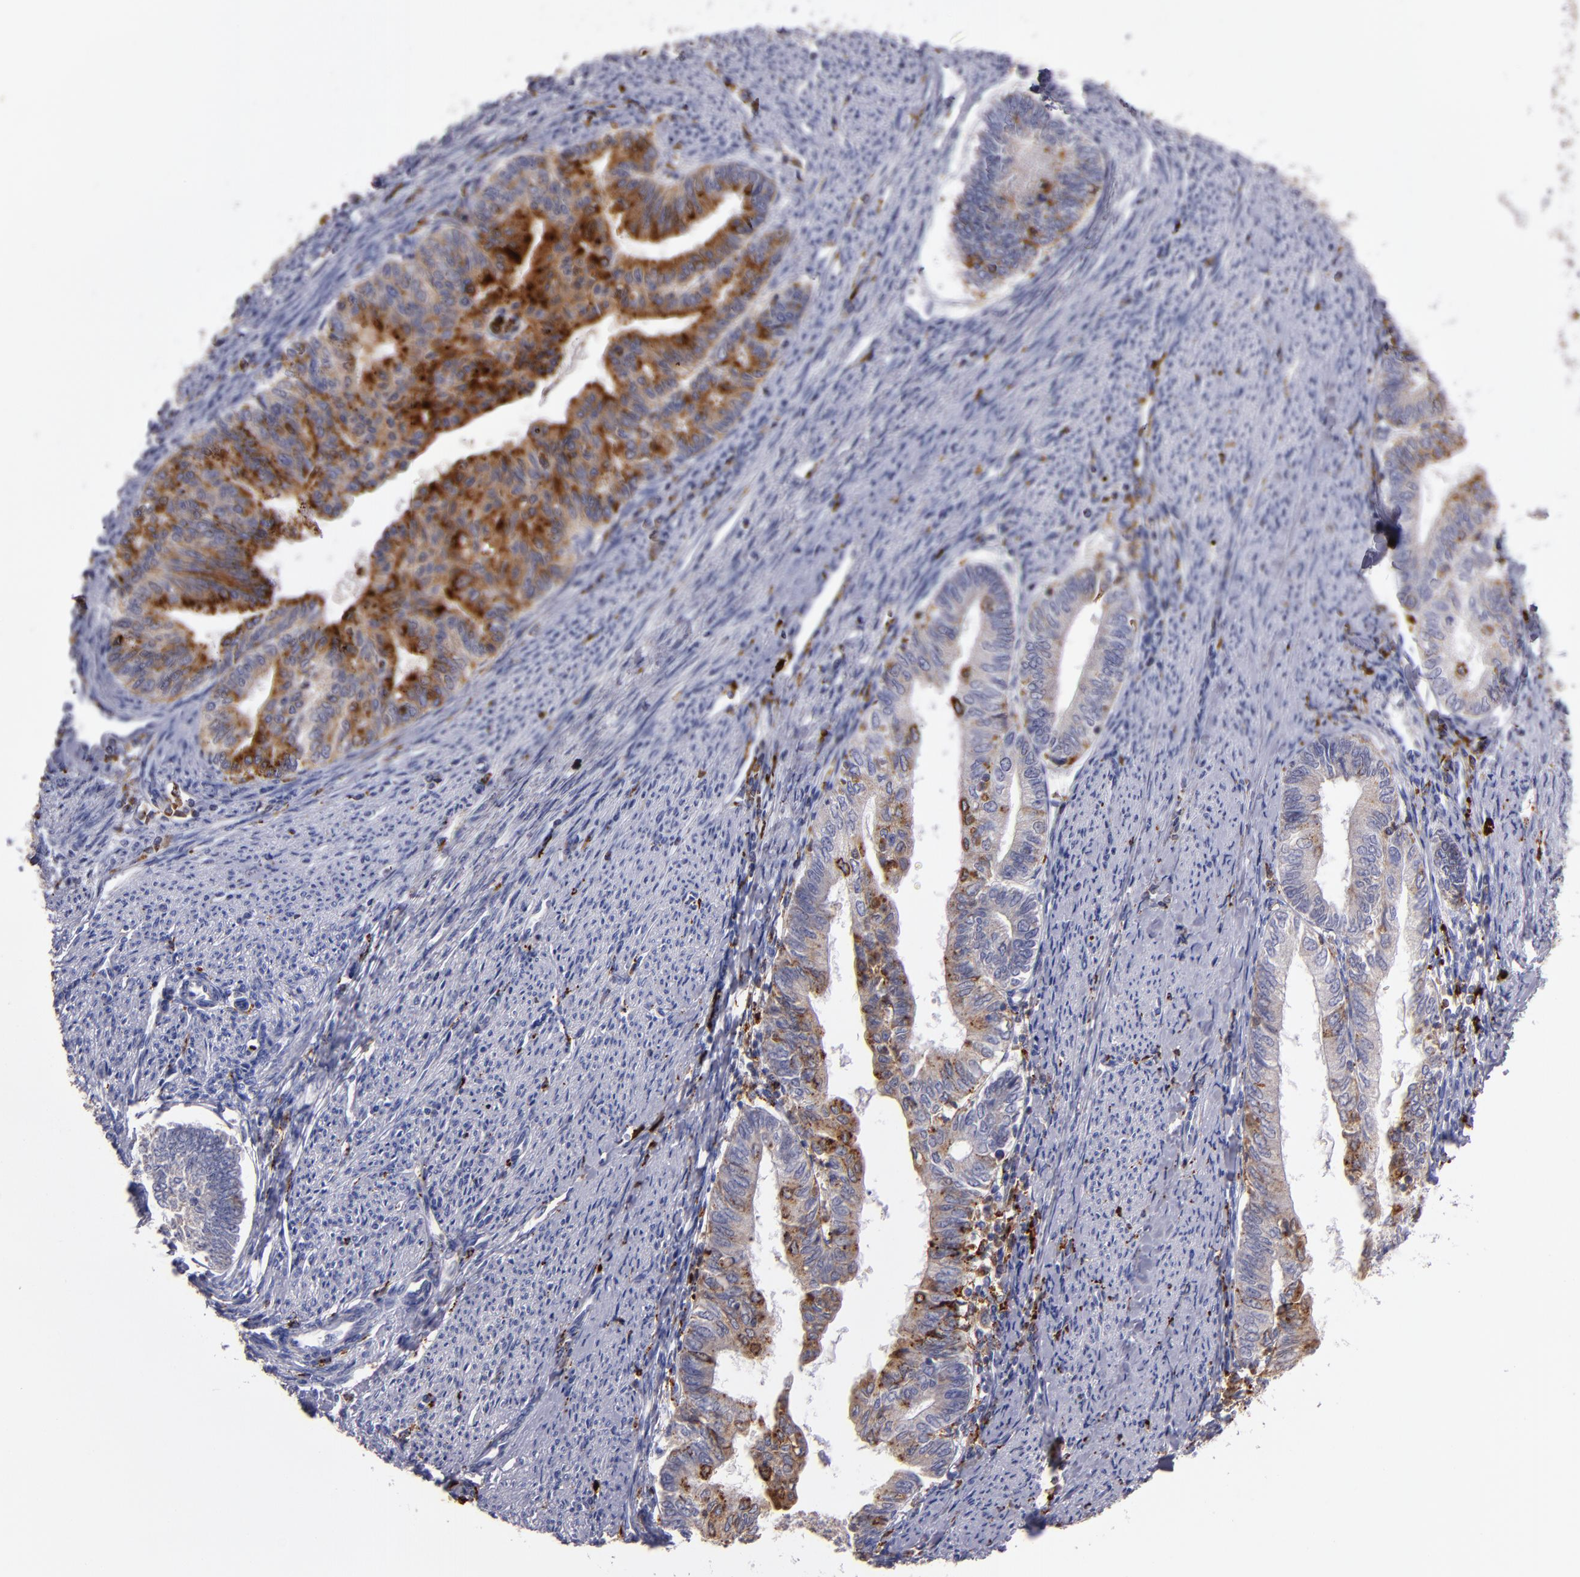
{"staining": {"intensity": "strong", "quantity": "25%-75%", "location": "cytoplasmic/membranous"}, "tissue": "endometrial cancer", "cell_type": "Tumor cells", "image_type": "cancer", "snomed": [{"axis": "morphology", "description": "Adenocarcinoma, NOS"}, {"axis": "topography", "description": "Endometrium"}], "caption": "Protein staining shows strong cytoplasmic/membranous expression in about 25%-75% of tumor cells in endometrial adenocarcinoma. (Stains: DAB (3,3'-diaminobenzidine) in brown, nuclei in blue, Microscopy: brightfield microscopy at high magnification).", "gene": "CTSS", "patient": {"sex": "female", "age": 66}}